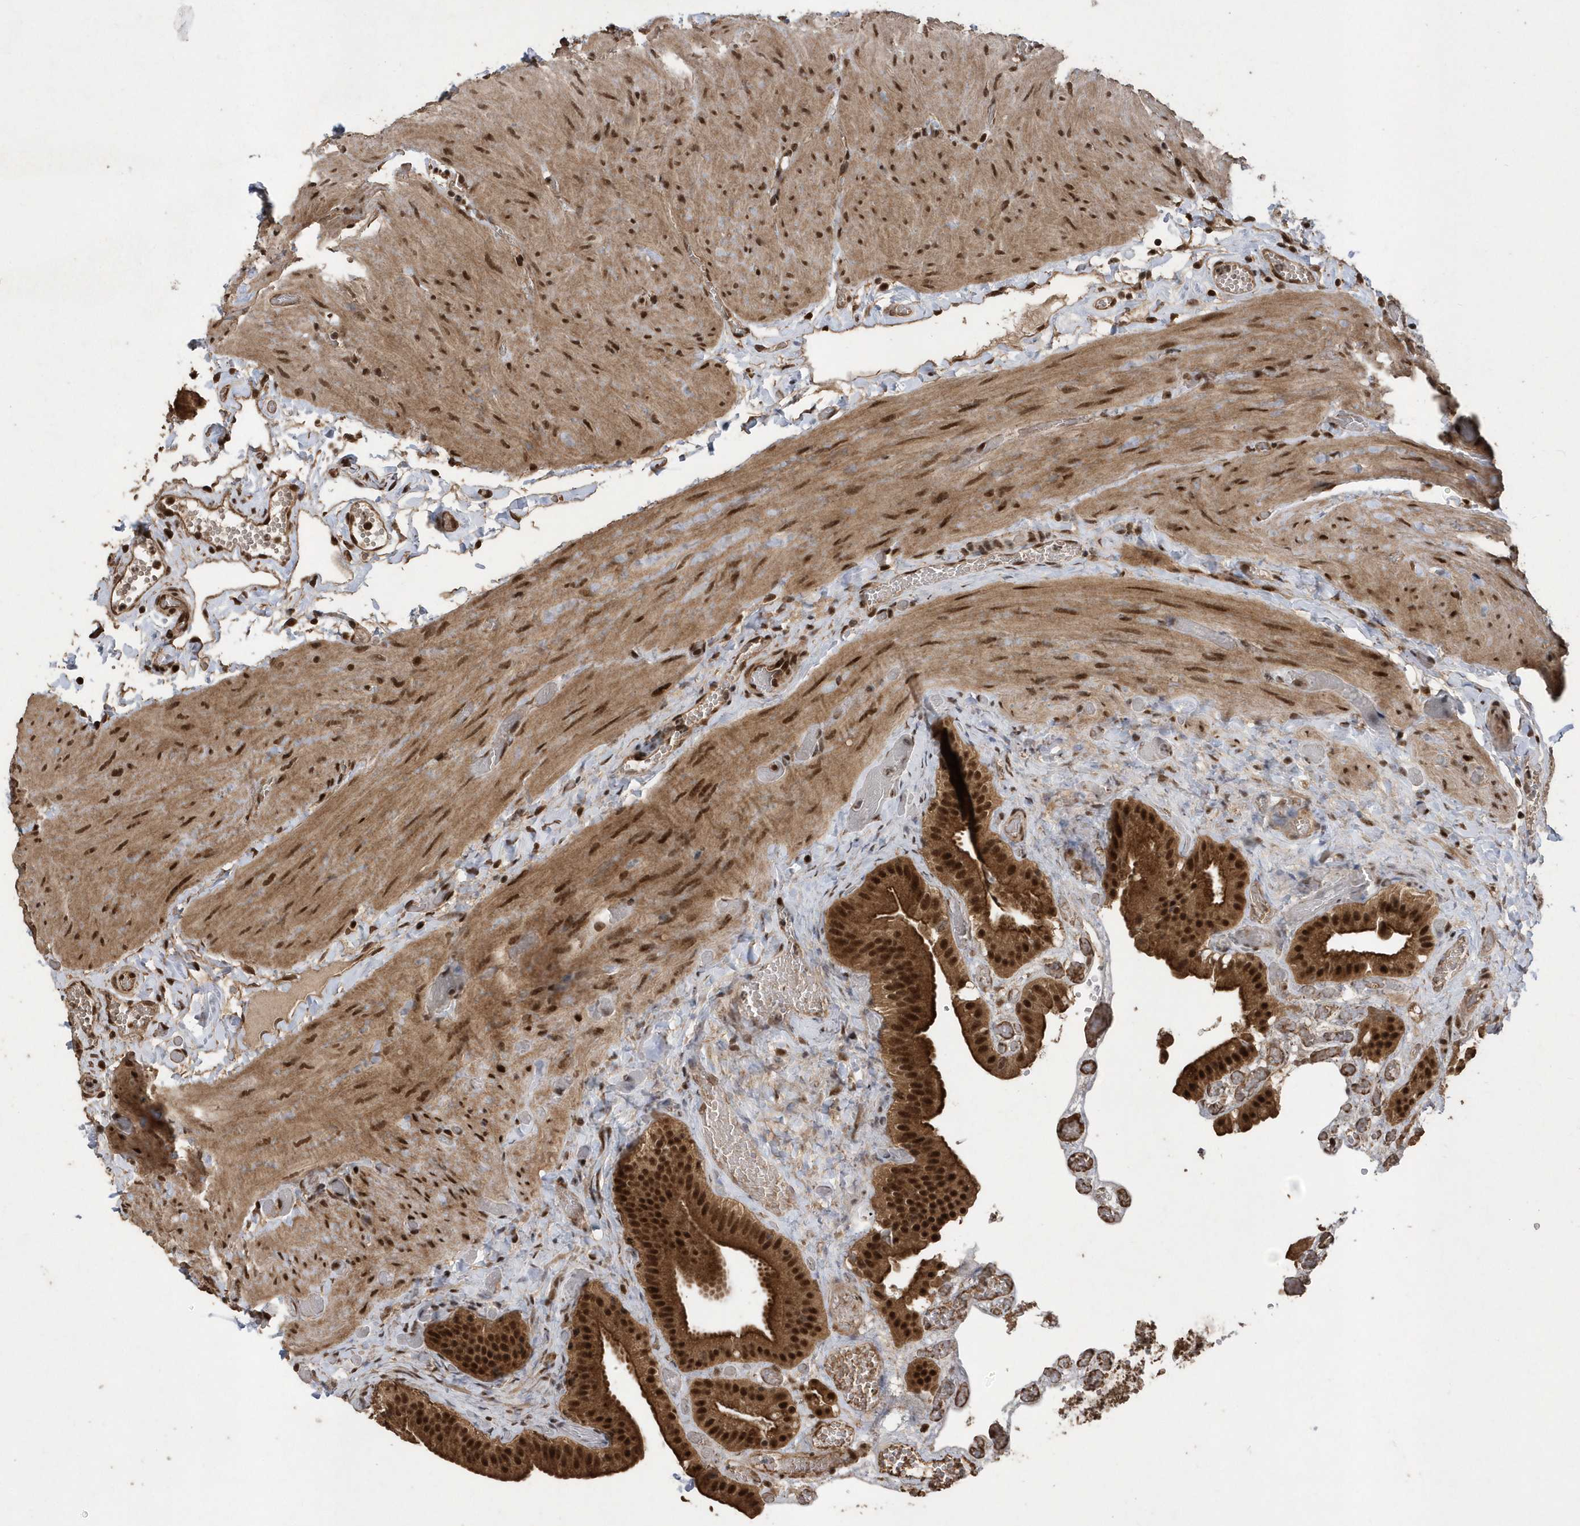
{"staining": {"intensity": "strong", "quantity": ">75%", "location": "cytoplasmic/membranous,nuclear"}, "tissue": "gallbladder", "cell_type": "Glandular cells", "image_type": "normal", "snomed": [{"axis": "morphology", "description": "Normal tissue, NOS"}, {"axis": "topography", "description": "Gallbladder"}], "caption": "DAB (3,3'-diaminobenzidine) immunohistochemical staining of benign gallbladder shows strong cytoplasmic/membranous,nuclear protein staining in about >75% of glandular cells. The staining is performed using DAB brown chromogen to label protein expression. The nuclei are counter-stained blue using hematoxylin.", "gene": "INTS12", "patient": {"sex": "female", "age": 64}}